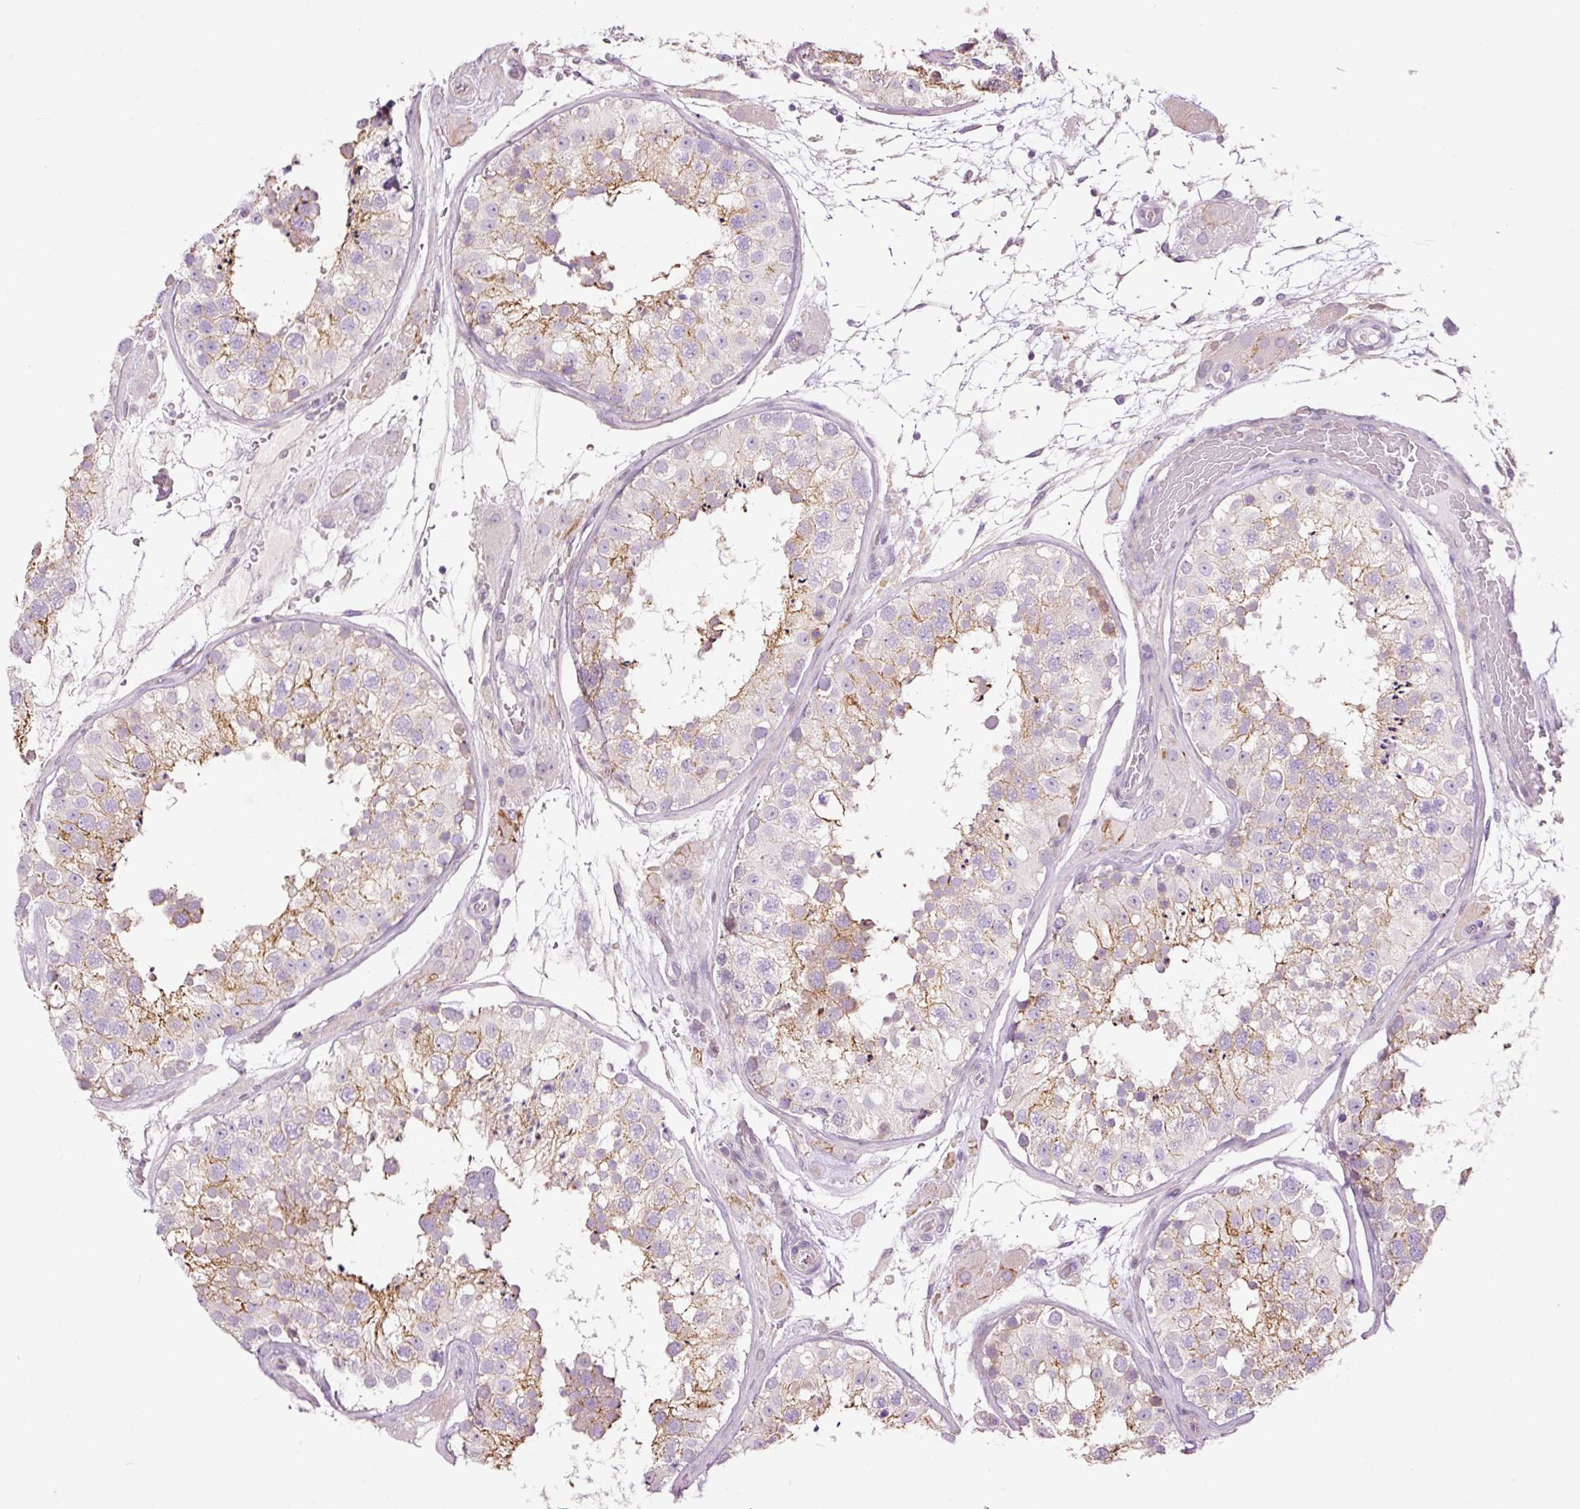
{"staining": {"intensity": "moderate", "quantity": "<25%", "location": "cytoplasmic/membranous"}, "tissue": "testis", "cell_type": "Cells in seminiferous ducts", "image_type": "normal", "snomed": [{"axis": "morphology", "description": "Normal tissue, NOS"}, {"axis": "topography", "description": "Testis"}], "caption": "A brown stain labels moderate cytoplasmic/membranous staining of a protein in cells in seminiferous ducts of normal human testis. (Stains: DAB in brown, nuclei in blue, Microscopy: brightfield microscopy at high magnification).", "gene": "FCRL4", "patient": {"sex": "male", "age": 26}}